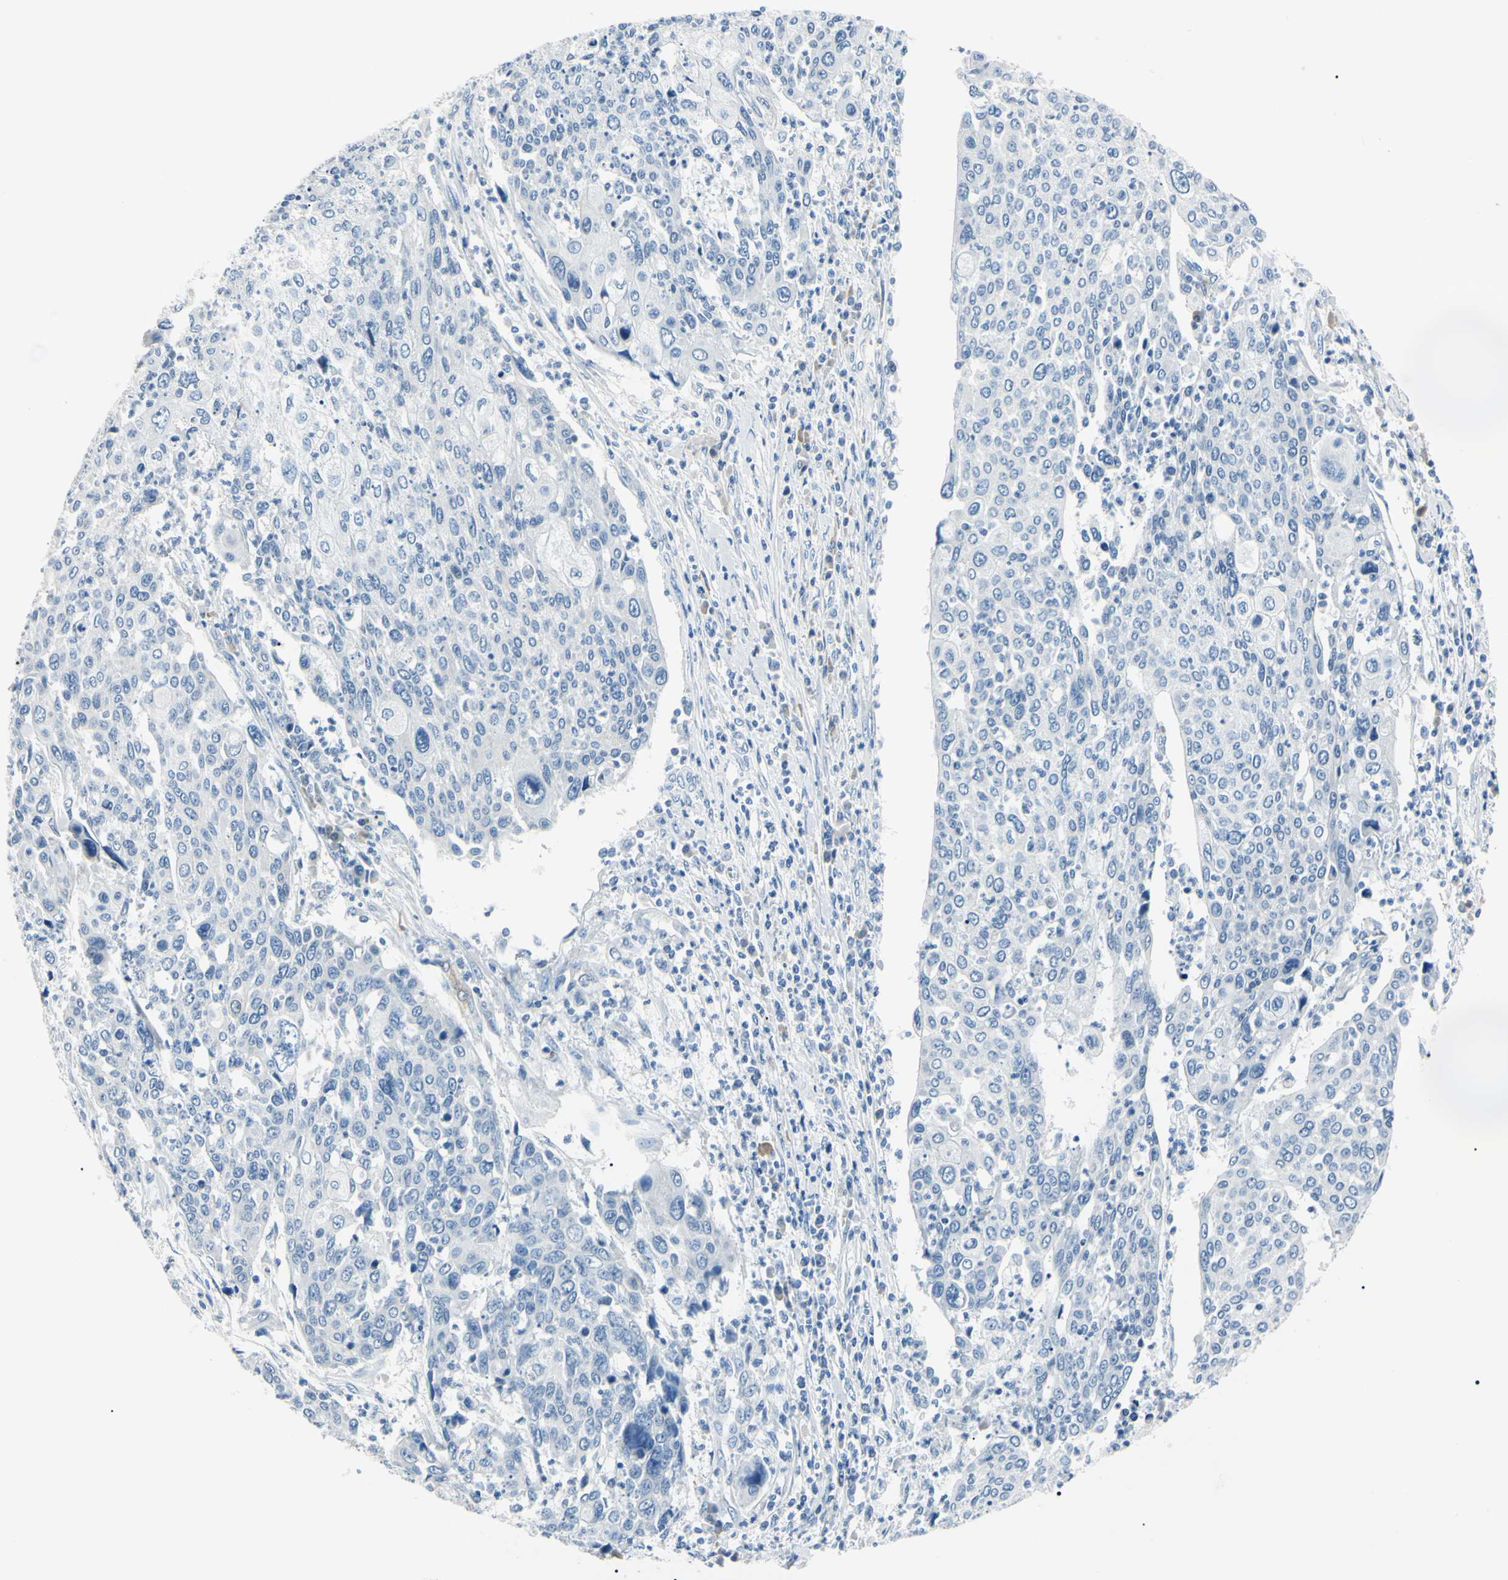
{"staining": {"intensity": "negative", "quantity": "none", "location": "none"}, "tissue": "cervical cancer", "cell_type": "Tumor cells", "image_type": "cancer", "snomed": [{"axis": "morphology", "description": "Squamous cell carcinoma, NOS"}, {"axis": "topography", "description": "Cervix"}], "caption": "Histopathology image shows no significant protein positivity in tumor cells of squamous cell carcinoma (cervical).", "gene": "CA2", "patient": {"sex": "female", "age": 40}}